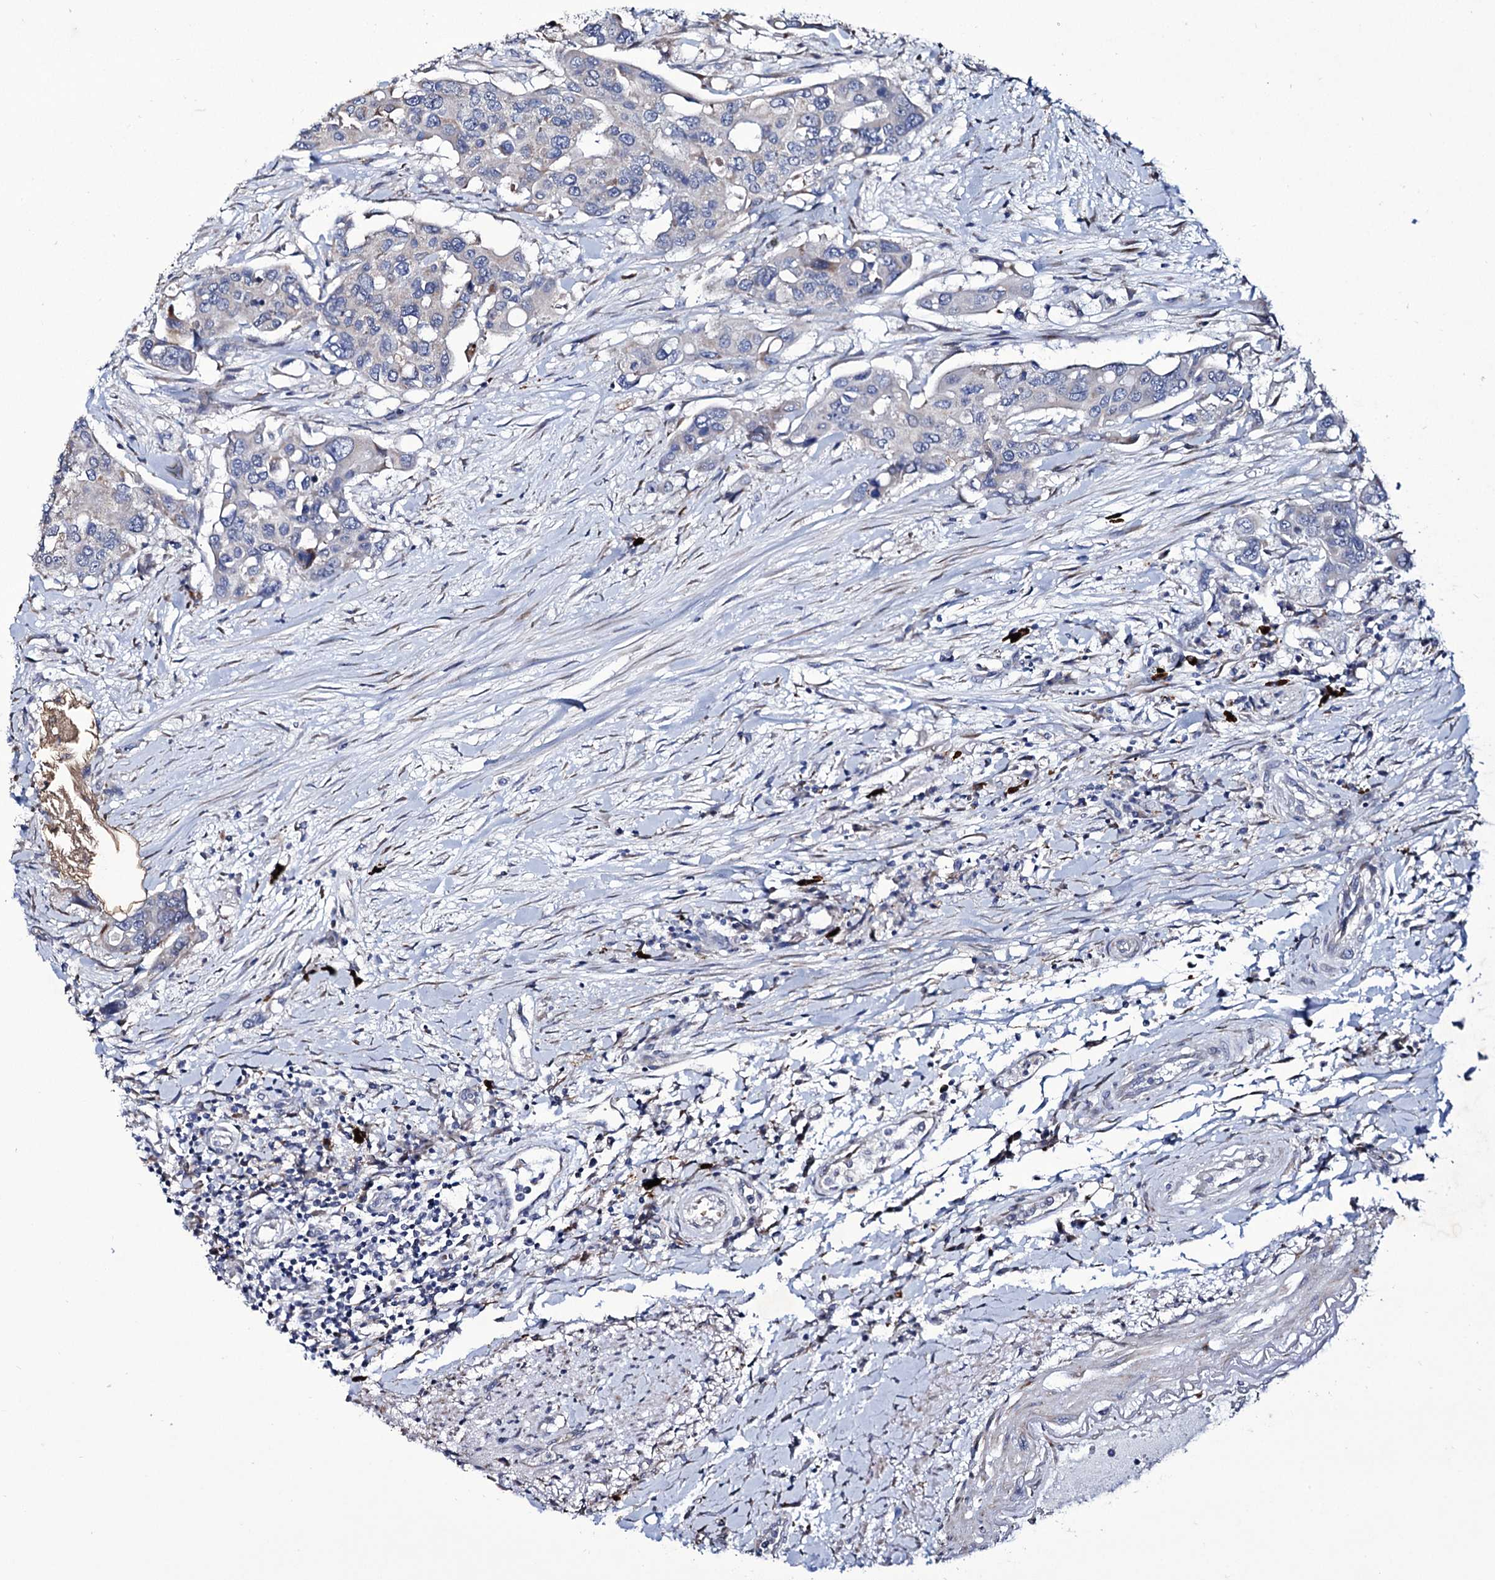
{"staining": {"intensity": "negative", "quantity": "none", "location": "none"}, "tissue": "colorectal cancer", "cell_type": "Tumor cells", "image_type": "cancer", "snomed": [{"axis": "morphology", "description": "Adenocarcinoma, NOS"}, {"axis": "topography", "description": "Colon"}], "caption": "The photomicrograph reveals no significant positivity in tumor cells of adenocarcinoma (colorectal).", "gene": "TUBGCP5", "patient": {"sex": "male", "age": 77}}